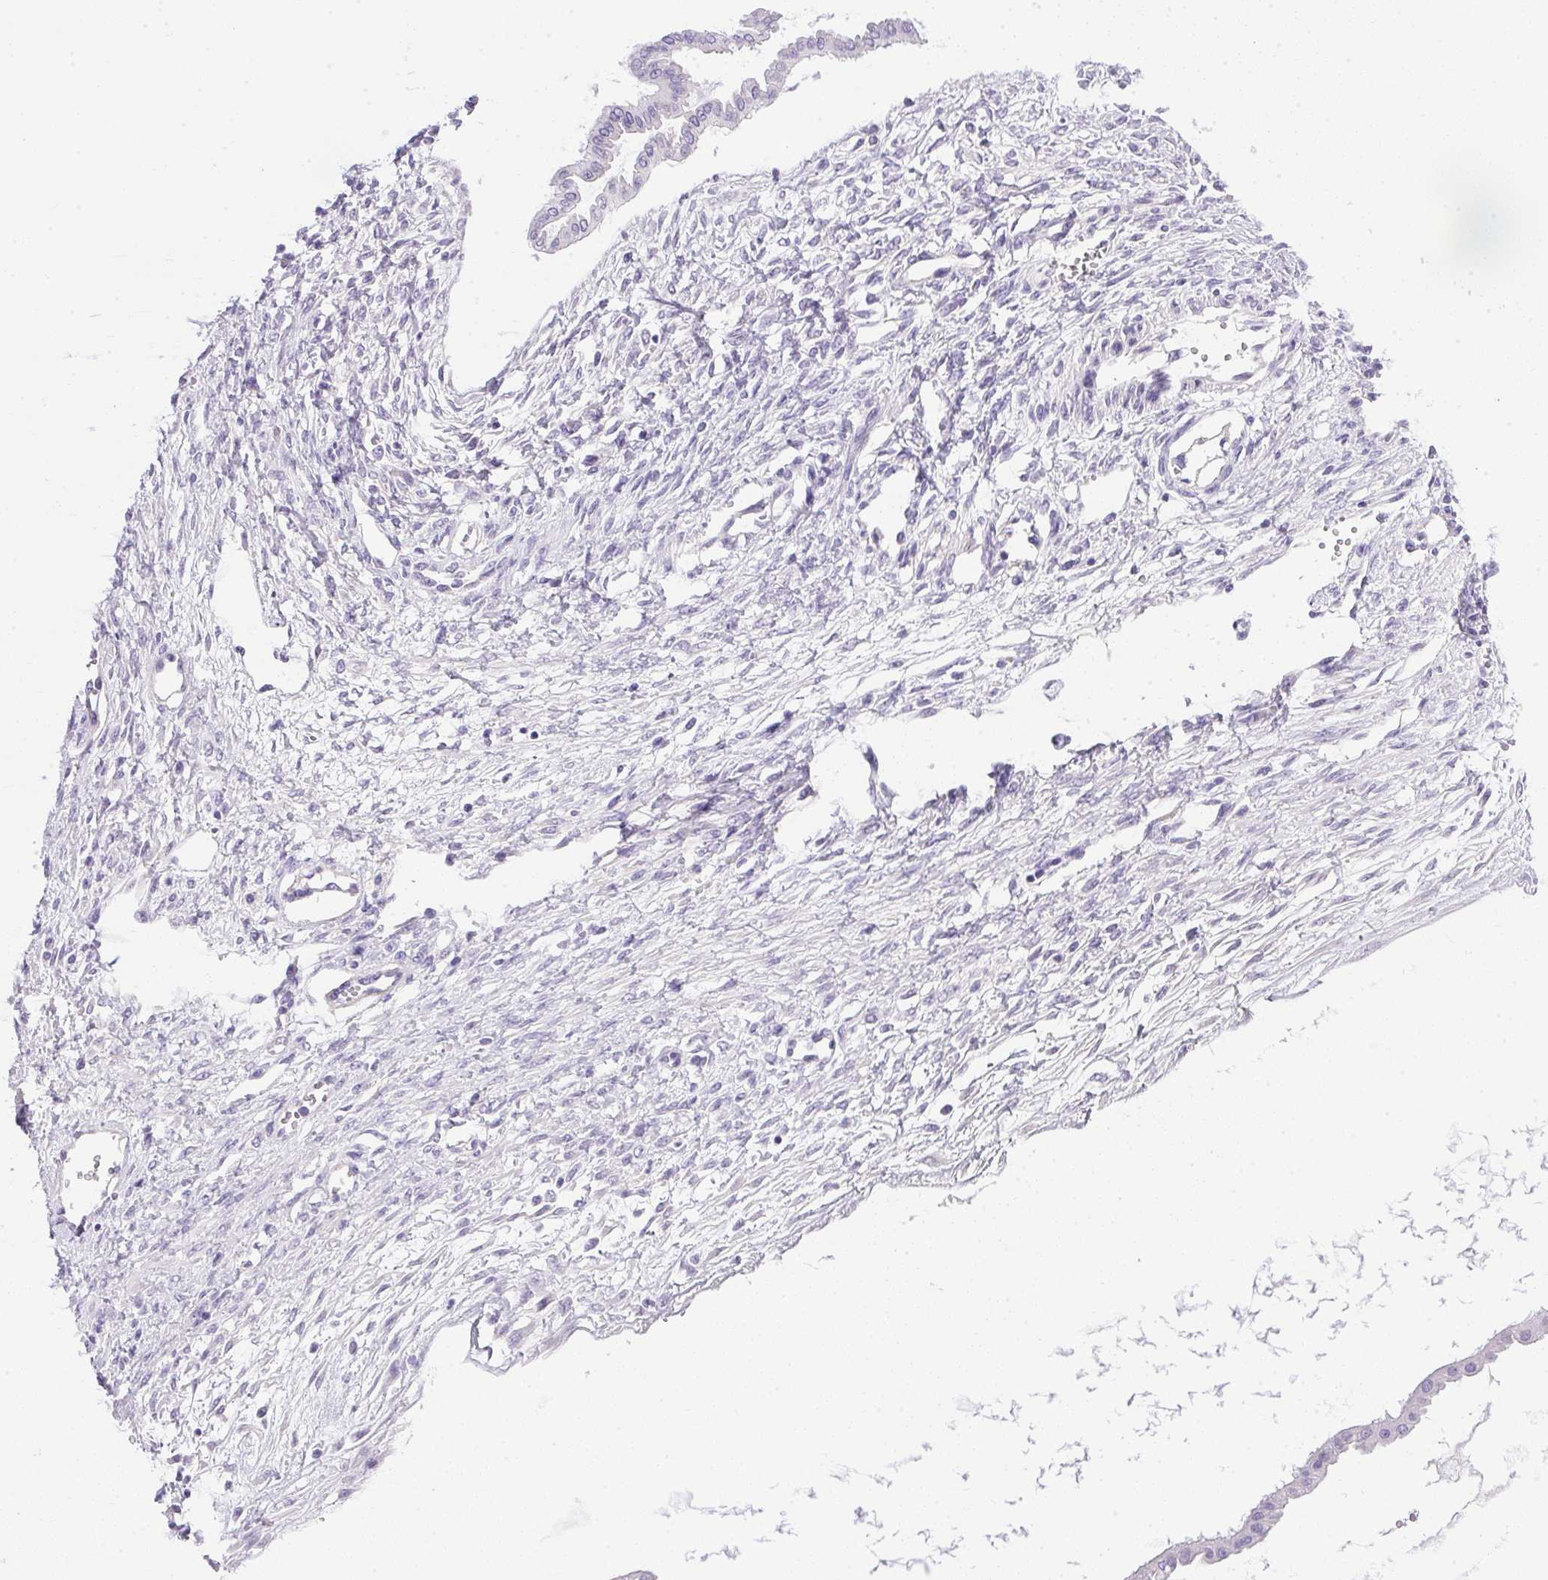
{"staining": {"intensity": "negative", "quantity": "none", "location": "none"}, "tissue": "ovarian cancer", "cell_type": "Tumor cells", "image_type": "cancer", "snomed": [{"axis": "morphology", "description": "Cystadenocarcinoma, mucinous, NOS"}, {"axis": "topography", "description": "Ovary"}], "caption": "There is no significant staining in tumor cells of ovarian mucinous cystadenocarcinoma.", "gene": "ATP6V0A4", "patient": {"sex": "female", "age": 73}}